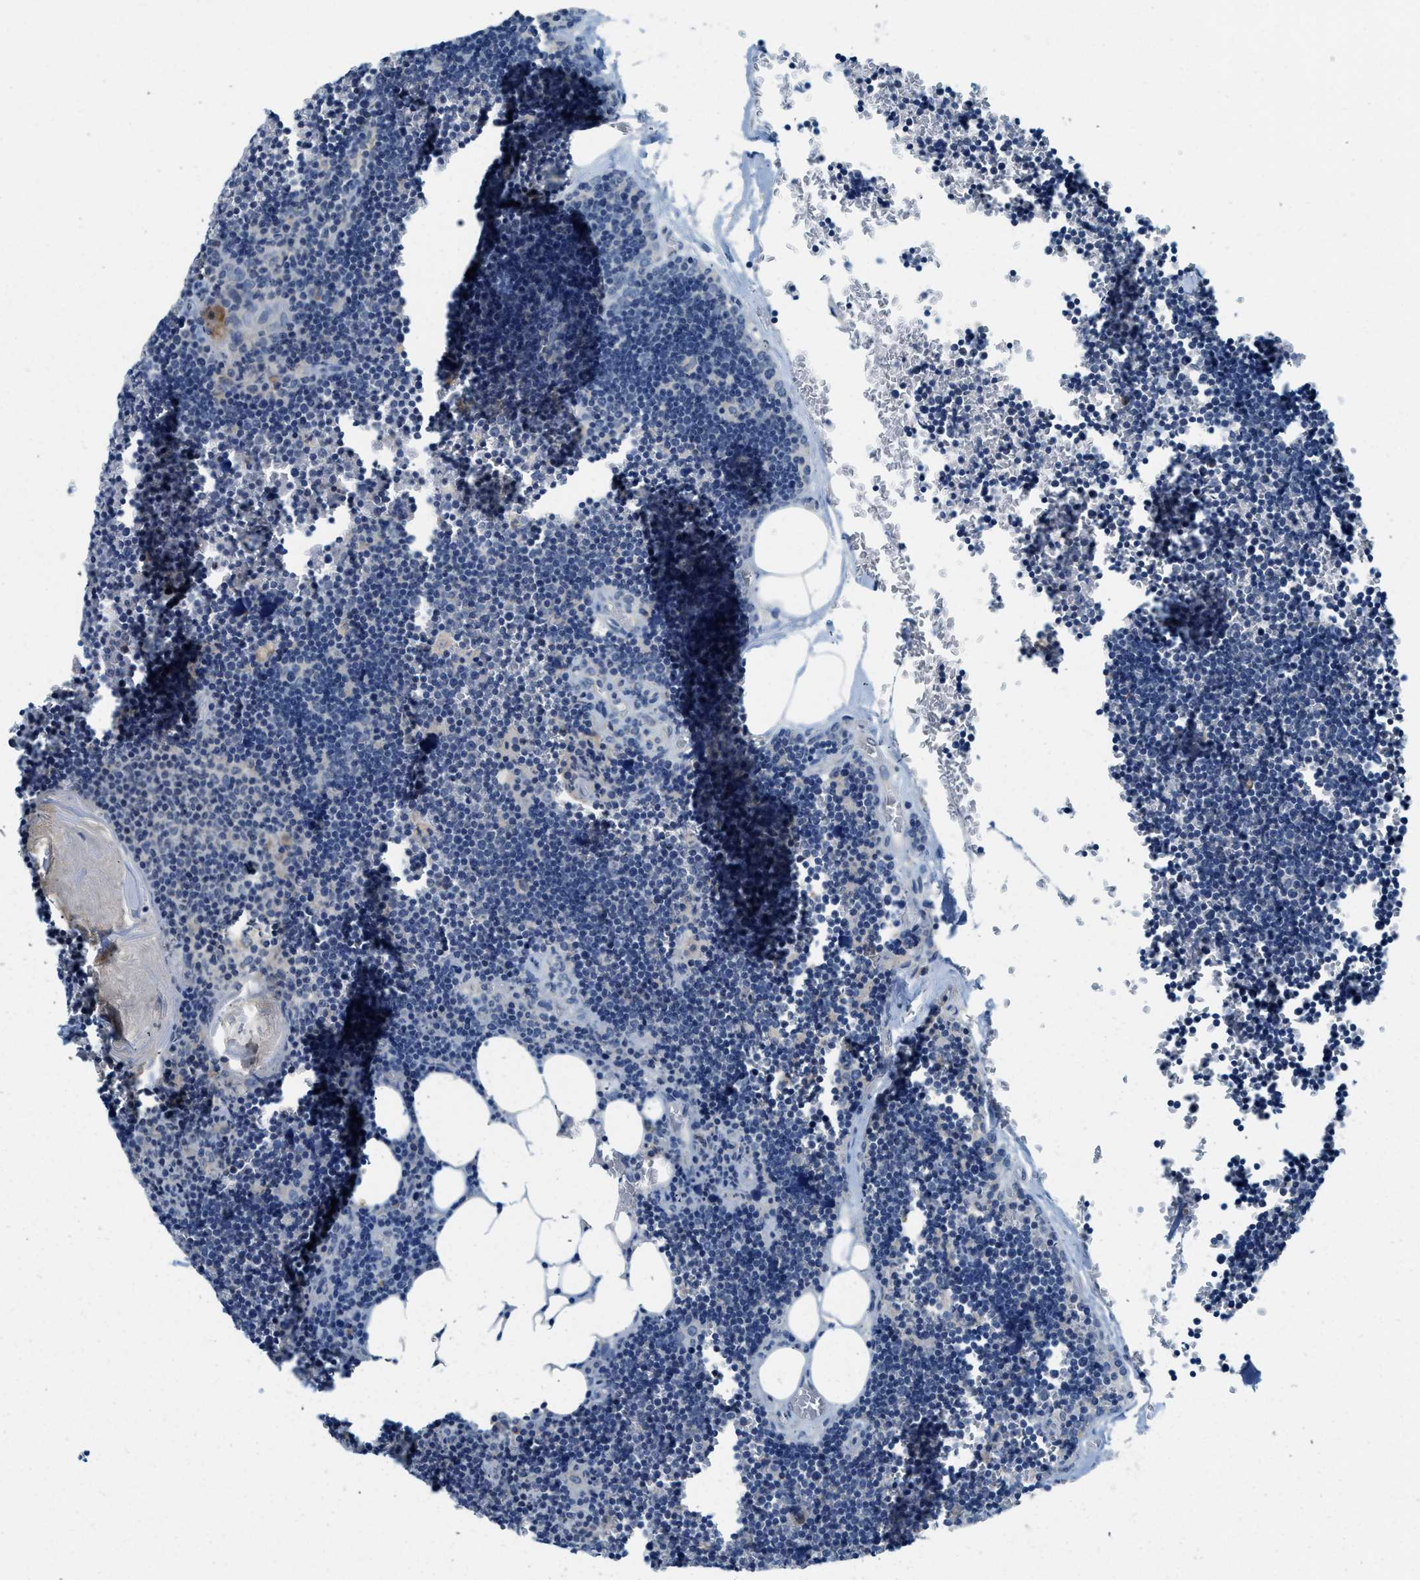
{"staining": {"intensity": "moderate", "quantity": "<25%", "location": "cytoplasmic/membranous"}, "tissue": "lymph node", "cell_type": "Germinal center cells", "image_type": "normal", "snomed": [{"axis": "morphology", "description": "Normal tissue, NOS"}, {"axis": "topography", "description": "Lymph node"}], "caption": "Protein expression analysis of benign lymph node displays moderate cytoplasmic/membranous staining in approximately <25% of germinal center cells. (brown staining indicates protein expression, while blue staining denotes nuclei).", "gene": "BCAP31", "patient": {"sex": "male", "age": 33}}